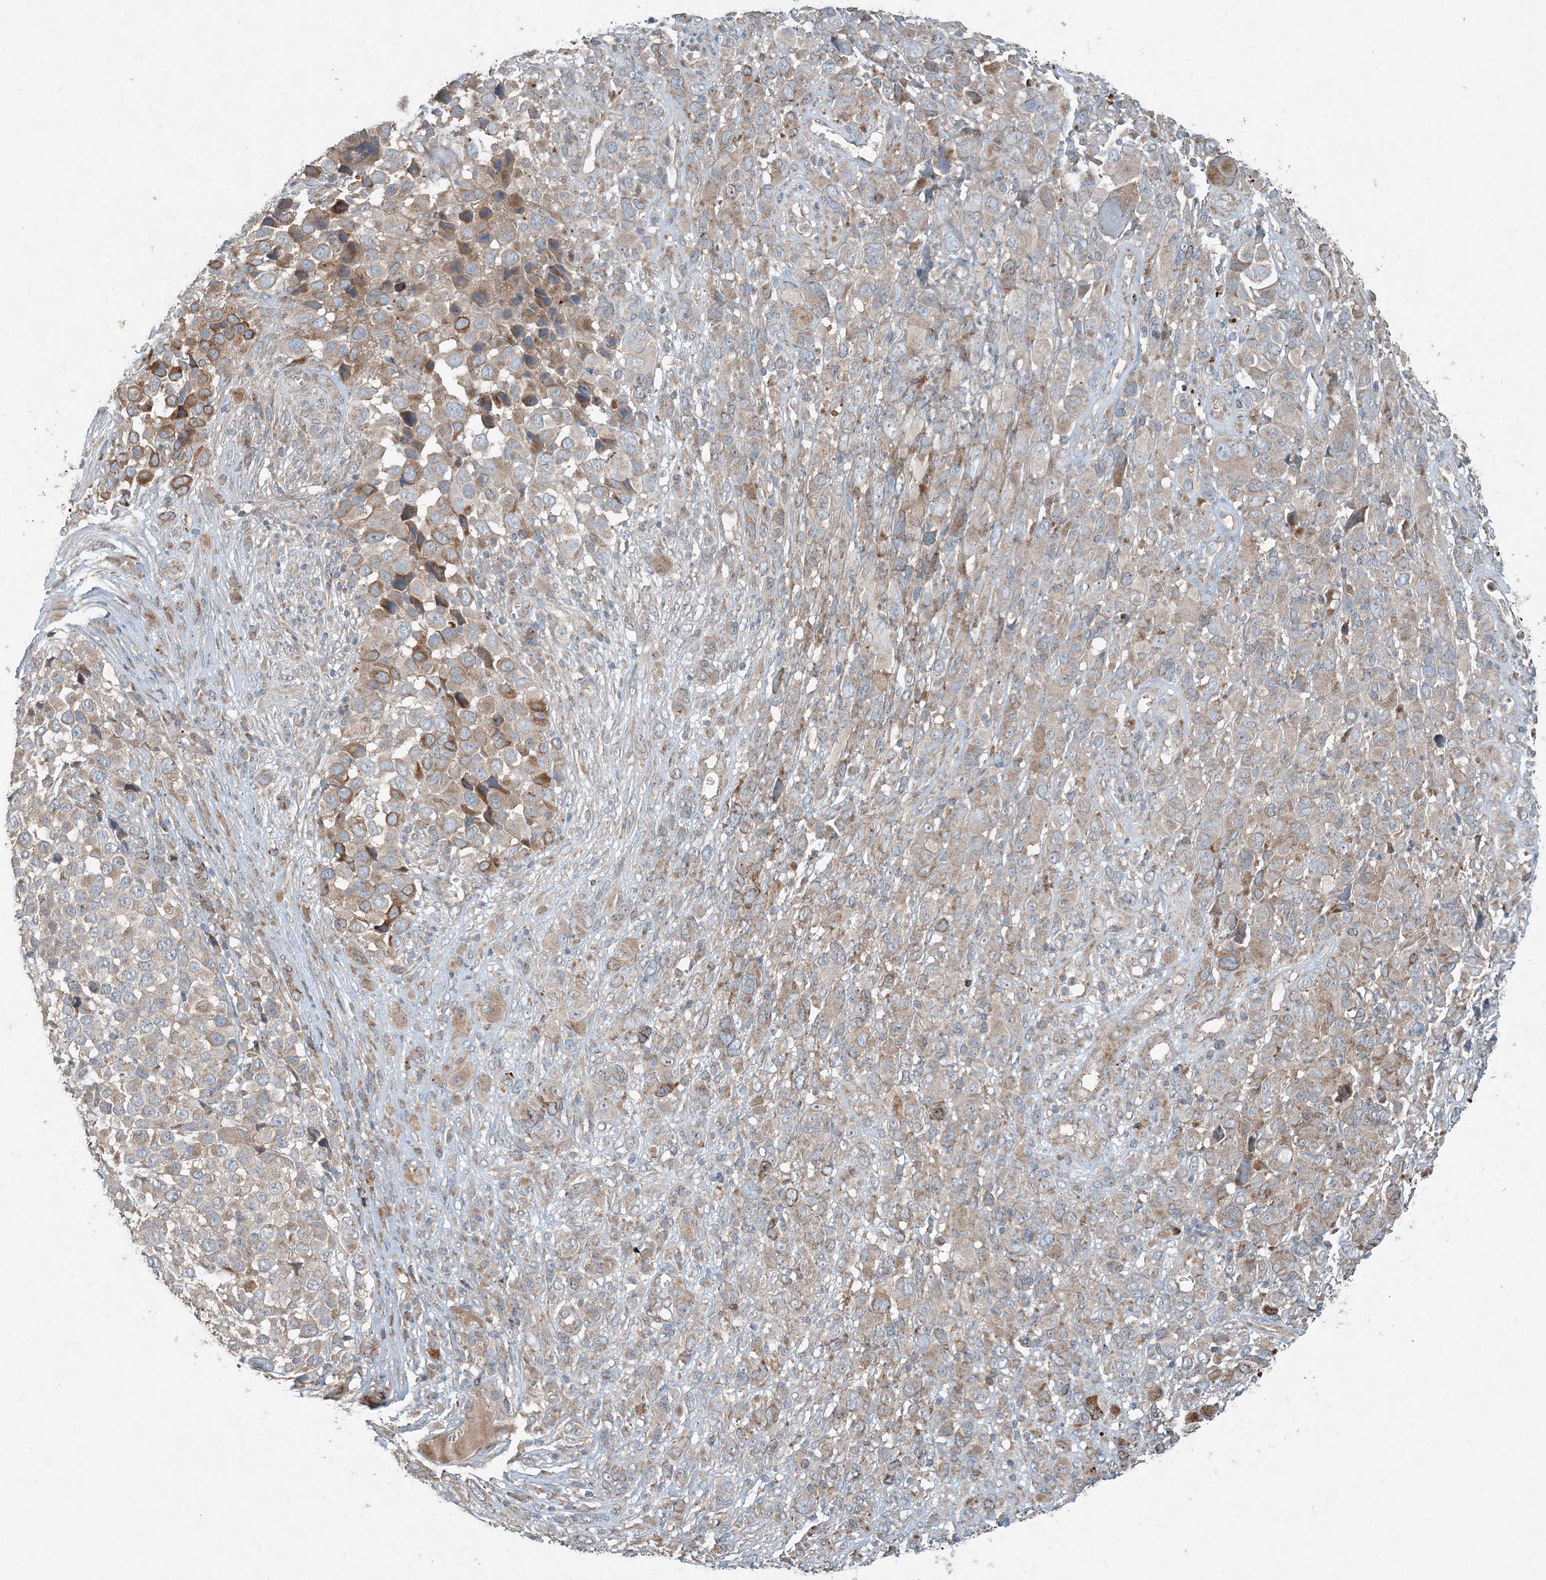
{"staining": {"intensity": "moderate", "quantity": "<25%", "location": "cytoplasmic/membranous"}, "tissue": "melanoma", "cell_type": "Tumor cells", "image_type": "cancer", "snomed": [{"axis": "morphology", "description": "Malignant melanoma, NOS"}, {"axis": "topography", "description": "Skin of trunk"}], "caption": "Malignant melanoma stained with a protein marker reveals moderate staining in tumor cells.", "gene": "INTU", "patient": {"sex": "male", "age": 71}}